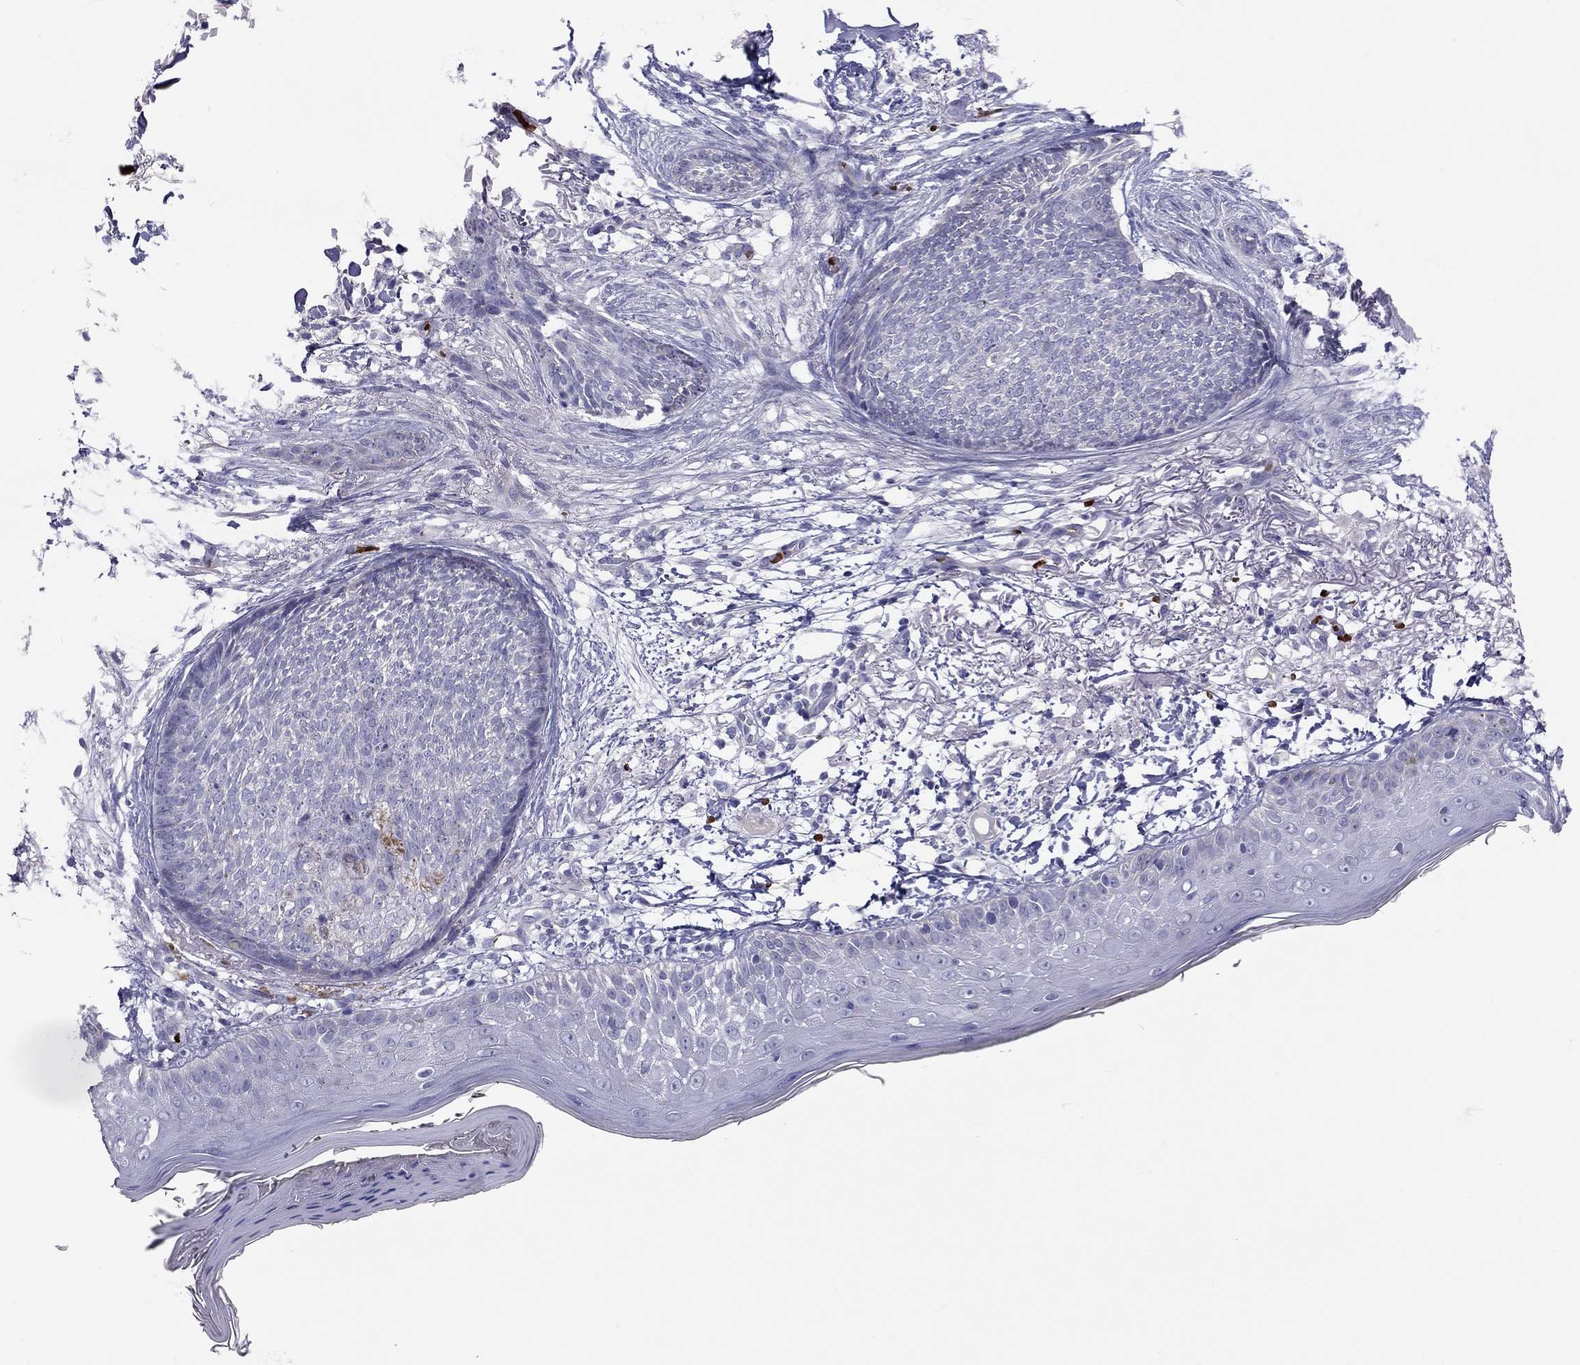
{"staining": {"intensity": "negative", "quantity": "none", "location": "none"}, "tissue": "skin cancer", "cell_type": "Tumor cells", "image_type": "cancer", "snomed": [{"axis": "morphology", "description": "Normal tissue, NOS"}, {"axis": "morphology", "description": "Basal cell carcinoma"}, {"axis": "topography", "description": "Skin"}], "caption": "Skin cancer was stained to show a protein in brown. There is no significant expression in tumor cells. Nuclei are stained in blue.", "gene": "FRMD1", "patient": {"sex": "male", "age": 84}}